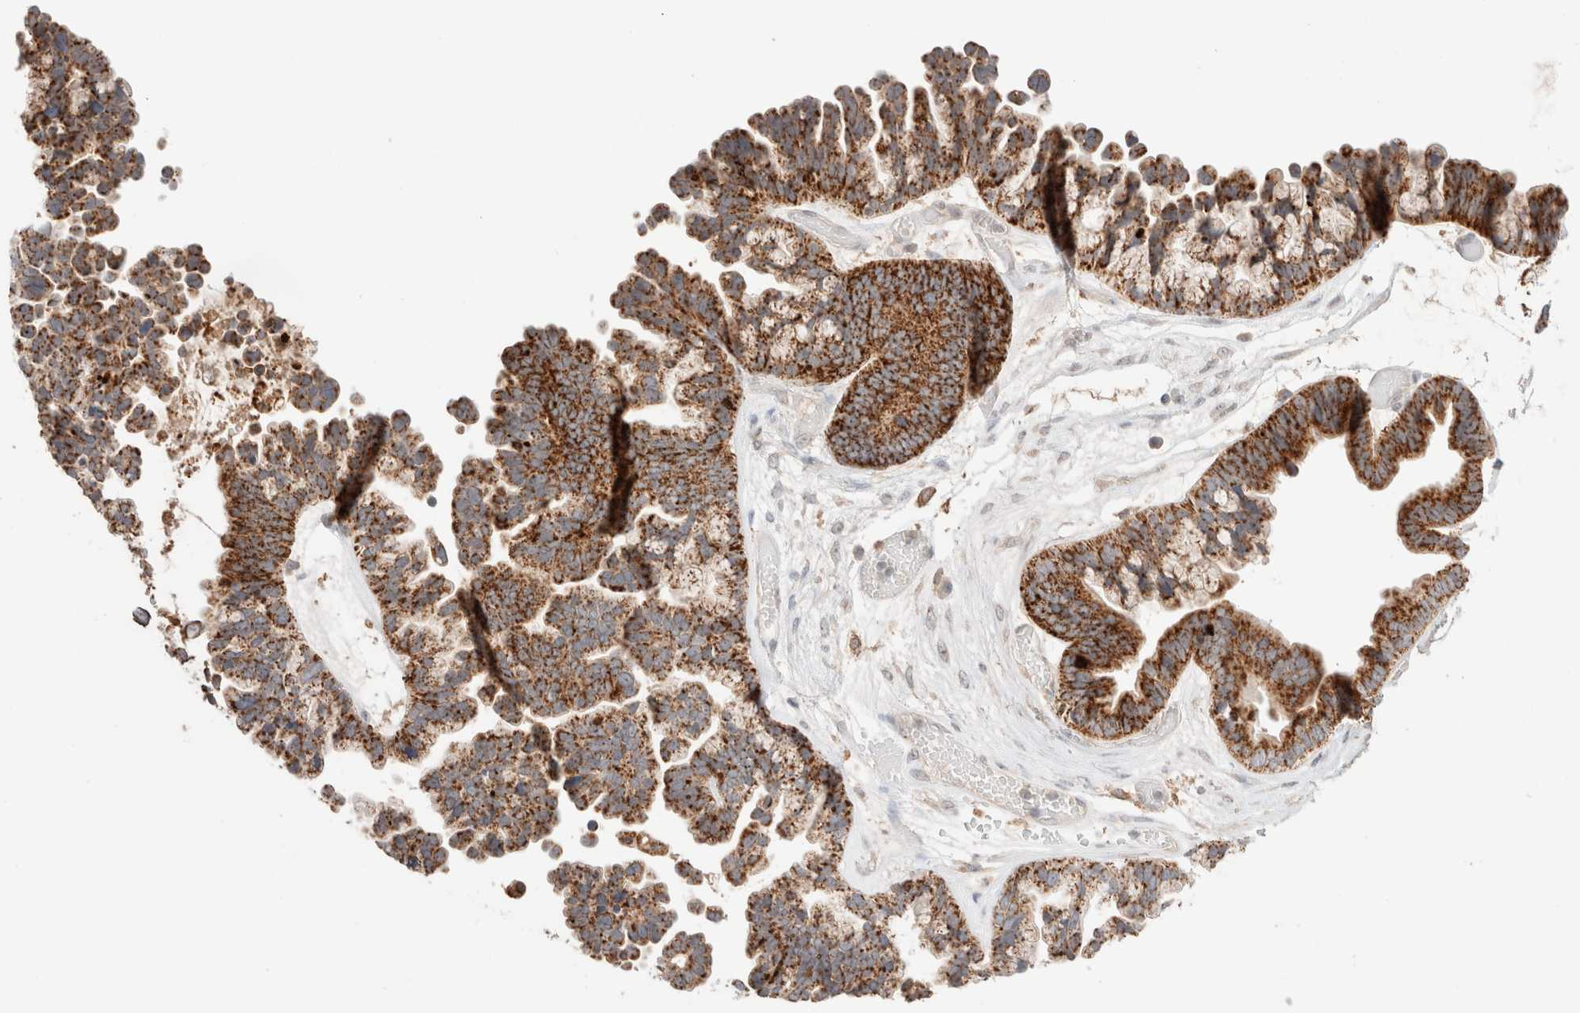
{"staining": {"intensity": "strong", "quantity": ">75%", "location": "cytoplasmic/membranous"}, "tissue": "ovarian cancer", "cell_type": "Tumor cells", "image_type": "cancer", "snomed": [{"axis": "morphology", "description": "Cystadenocarcinoma, serous, NOS"}, {"axis": "topography", "description": "Ovary"}], "caption": "Ovarian cancer (serous cystadenocarcinoma) stained with a brown dye exhibits strong cytoplasmic/membranous positive staining in about >75% of tumor cells.", "gene": "TRIM41", "patient": {"sex": "female", "age": 56}}